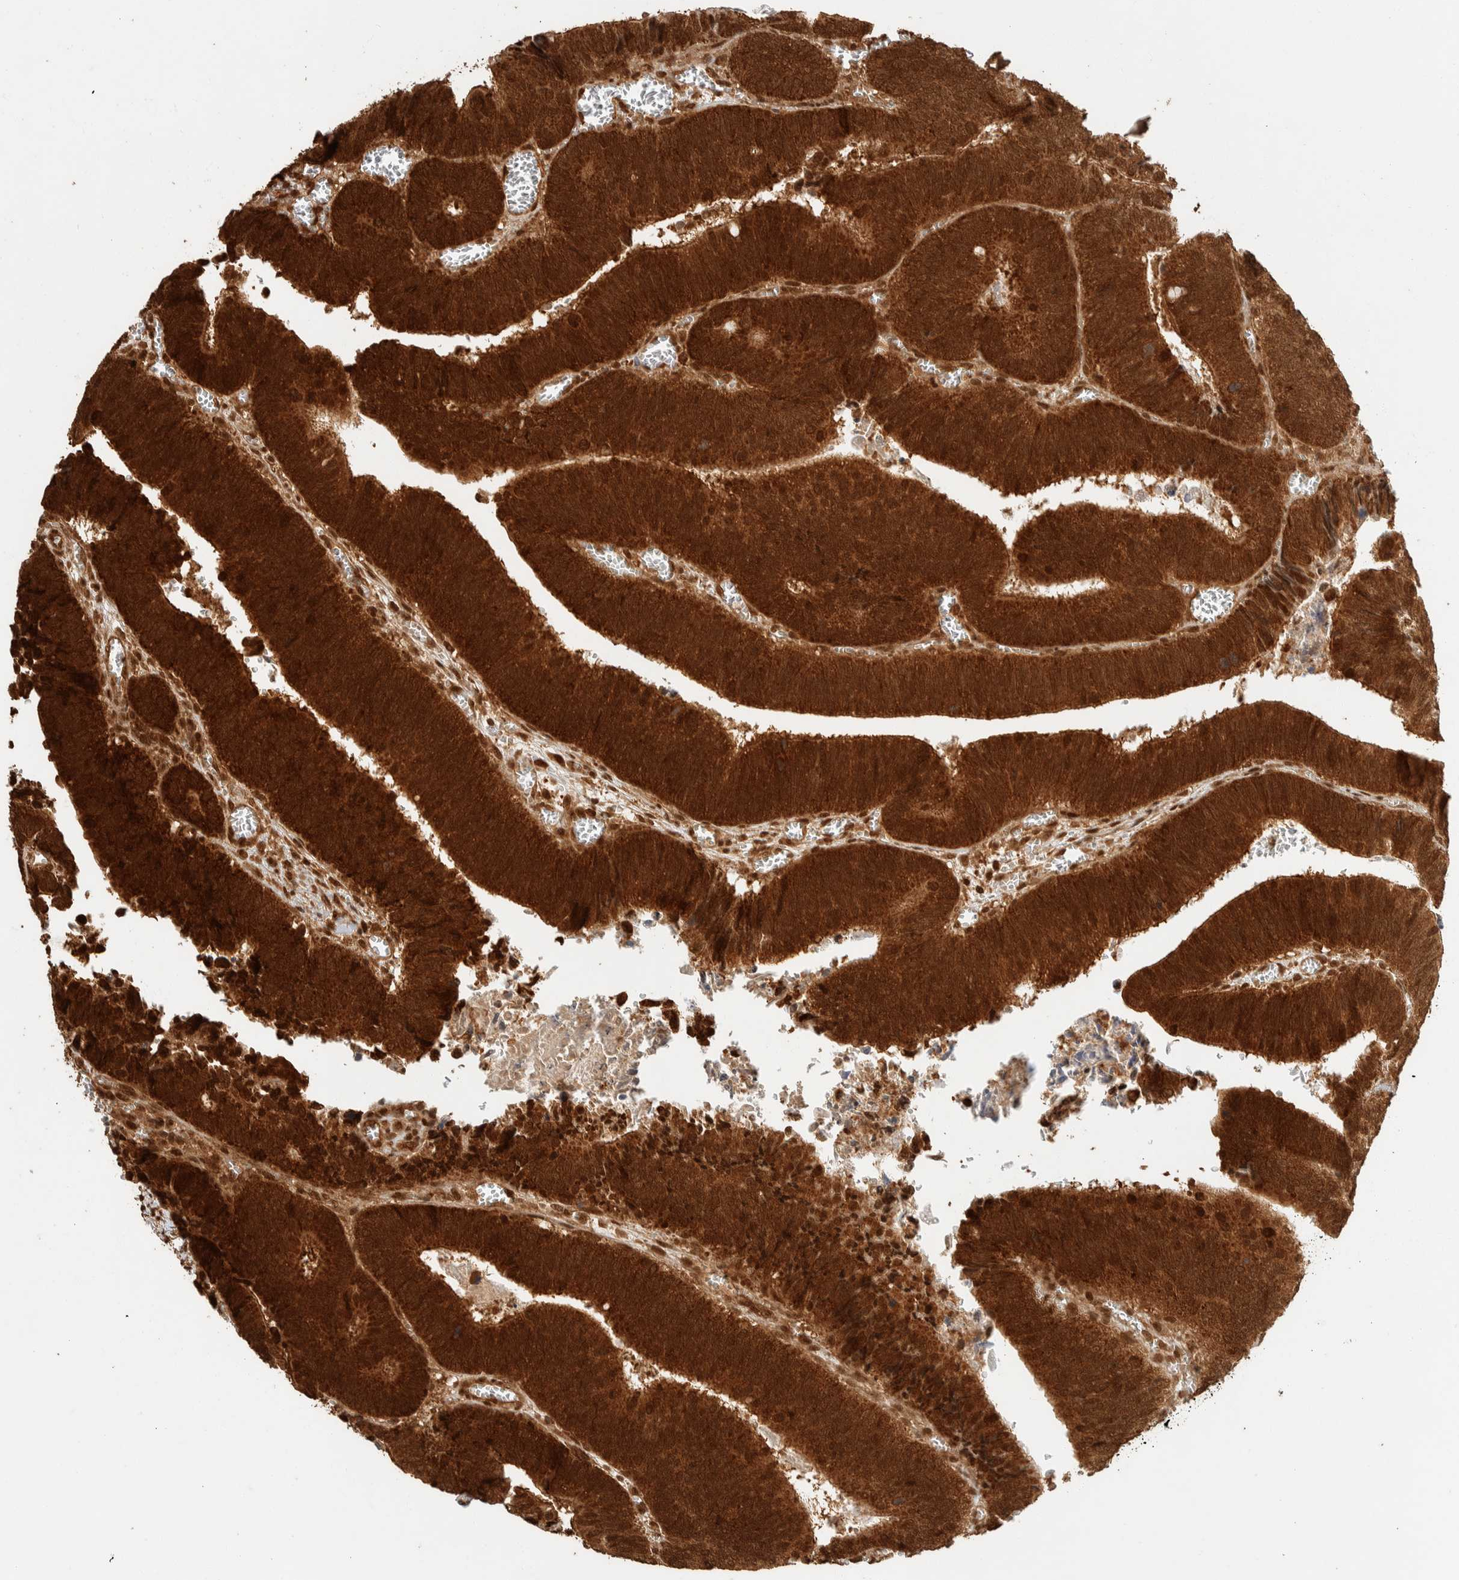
{"staining": {"intensity": "strong", "quantity": ">75%", "location": "cytoplasmic/membranous,nuclear"}, "tissue": "colorectal cancer", "cell_type": "Tumor cells", "image_type": "cancer", "snomed": [{"axis": "morphology", "description": "Inflammation, NOS"}, {"axis": "morphology", "description": "Adenocarcinoma, NOS"}, {"axis": "topography", "description": "Colon"}], "caption": "Tumor cells reveal high levels of strong cytoplasmic/membranous and nuclear positivity in about >75% of cells in adenocarcinoma (colorectal).", "gene": "ZBTB2", "patient": {"sex": "male", "age": 72}}